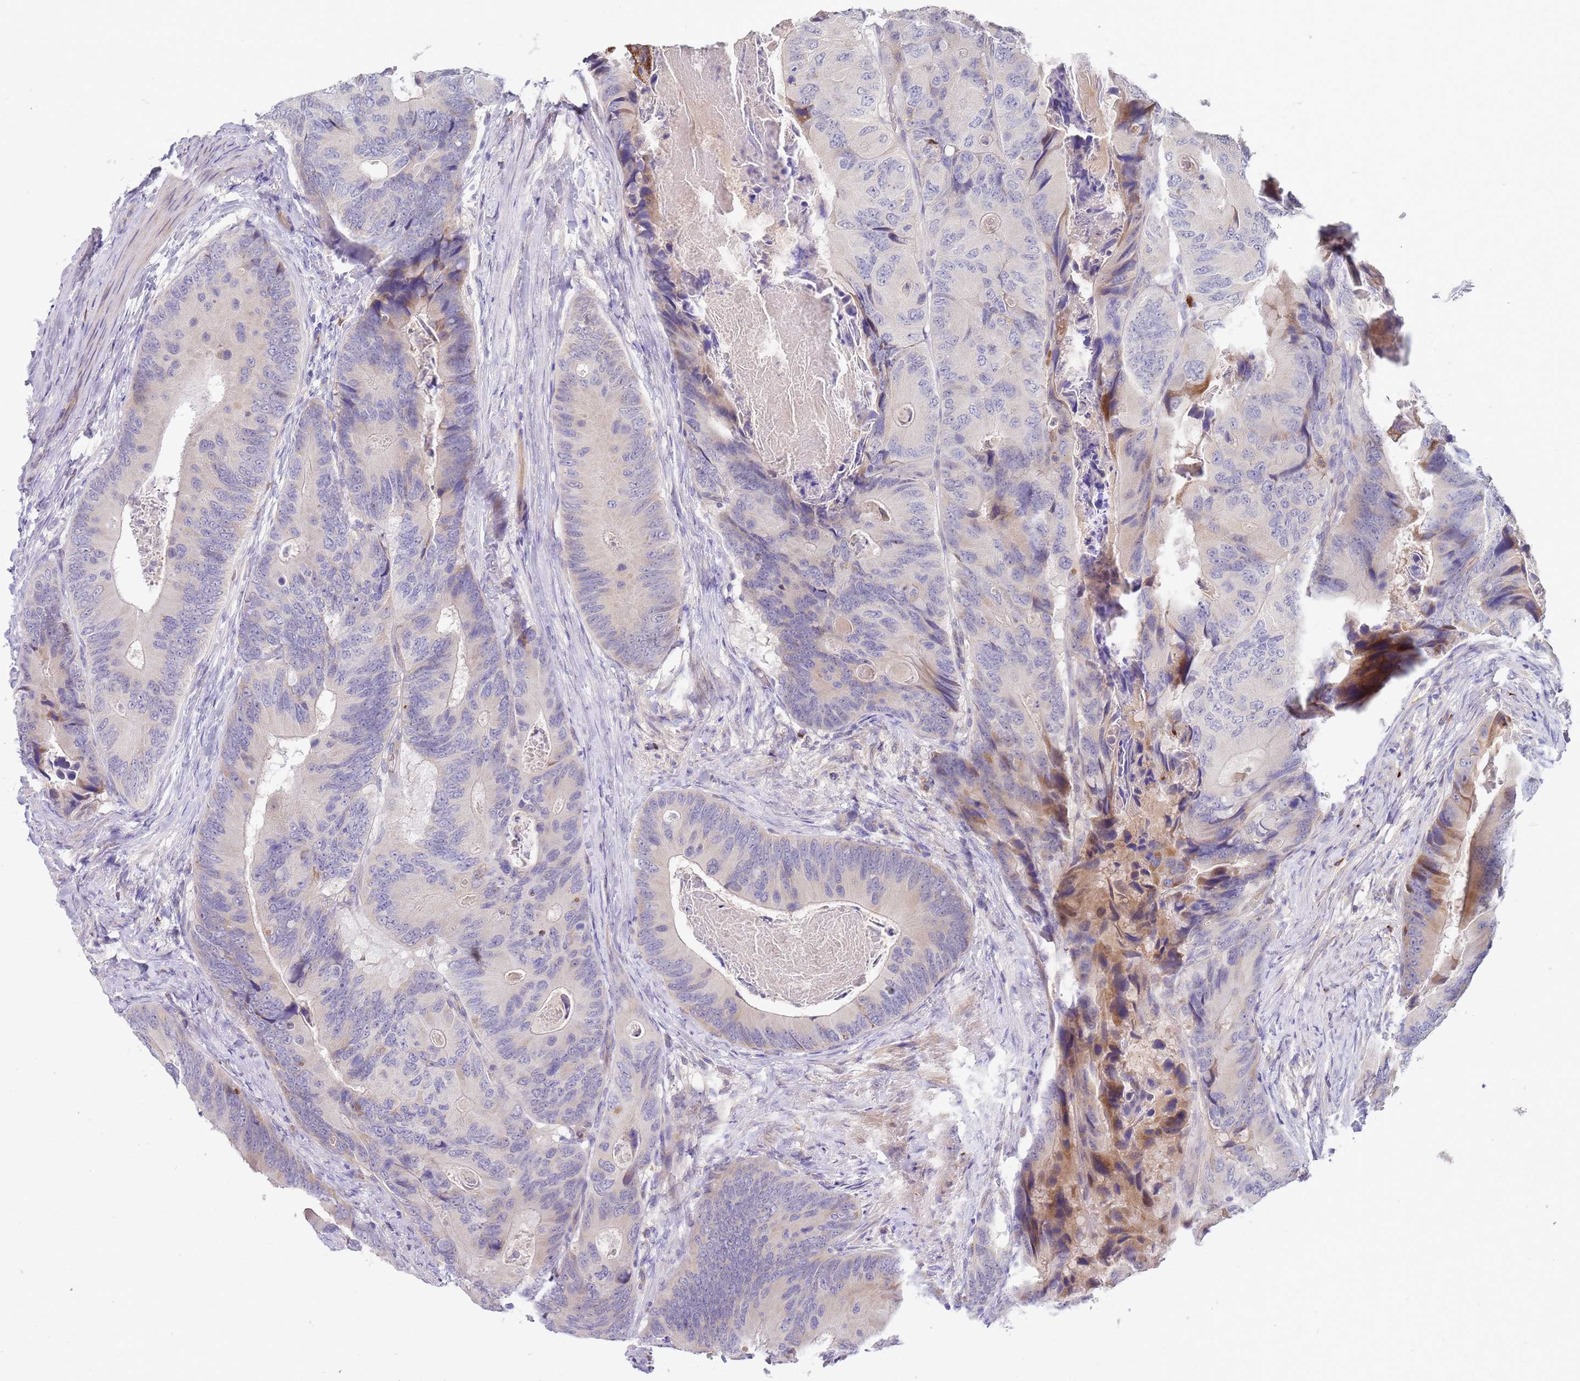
{"staining": {"intensity": "moderate", "quantity": "<25%", "location": "cytoplasmic/membranous"}, "tissue": "colorectal cancer", "cell_type": "Tumor cells", "image_type": "cancer", "snomed": [{"axis": "morphology", "description": "Adenocarcinoma, NOS"}, {"axis": "topography", "description": "Colon"}], "caption": "An image of adenocarcinoma (colorectal) stained for a protein demonstrates moderate cytoplasmic/membranous brown staining in tumor cells.", "gene": "STK25", "patient": {"sex": "male", "age": 84}}